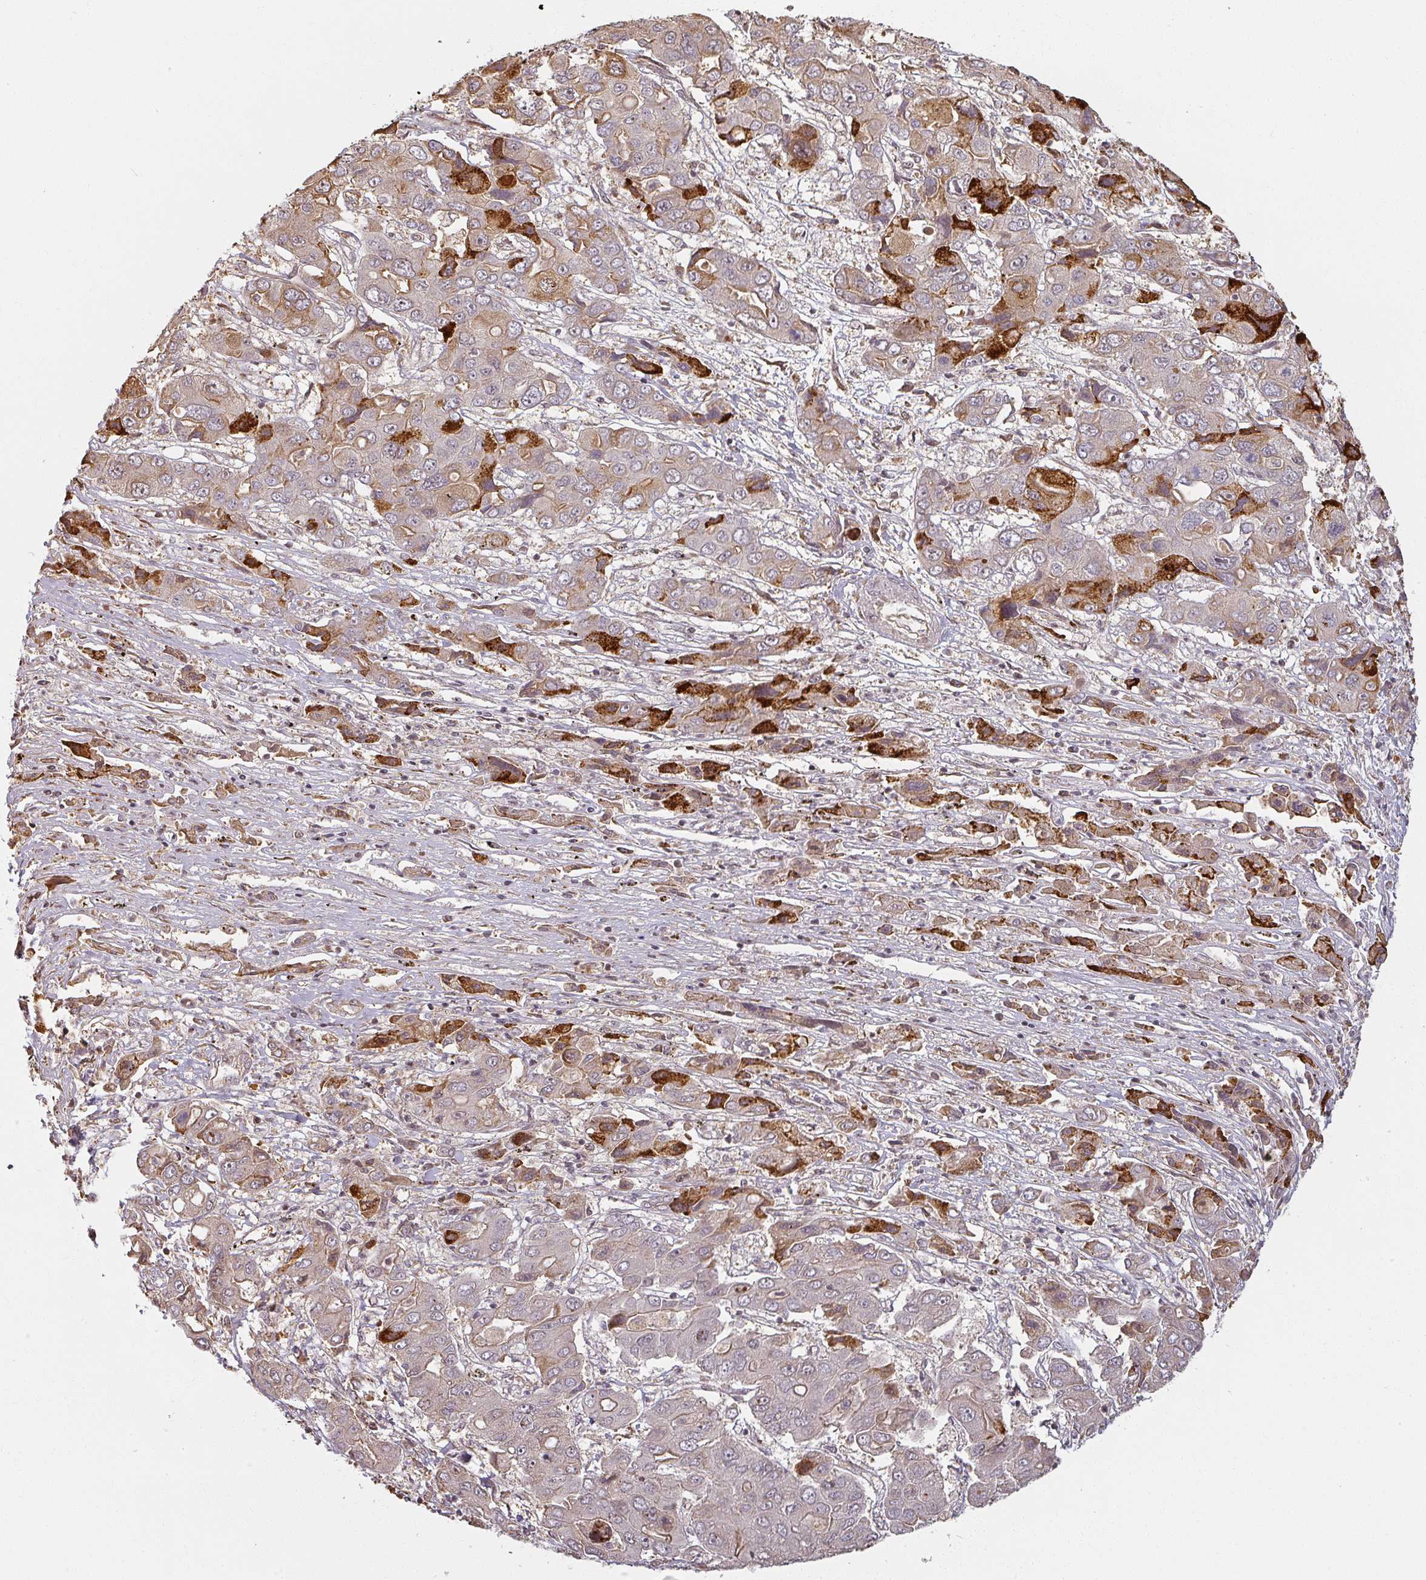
{"staining": {"intensity": "strong", "quantity": "<25%", "location": "cytoplasmic/membranous"}, "tissue": "liver cancer", "cell_type": "Tumor cells", "image_type": "cancer", "snomed": [{"axis": "morphology", "description": "Cholangiocarcinoma"}, {"axis": "topography", "description": "Liver"}], "caption": "High-power microscopy captured an immunohistochemistry micrograph of liver cancer, revealing strong cytoplasmic/membranous positivity in about <25% of tumor cells.", "gene": "MED19", "patient": {"sex": "male", "age": 67}}